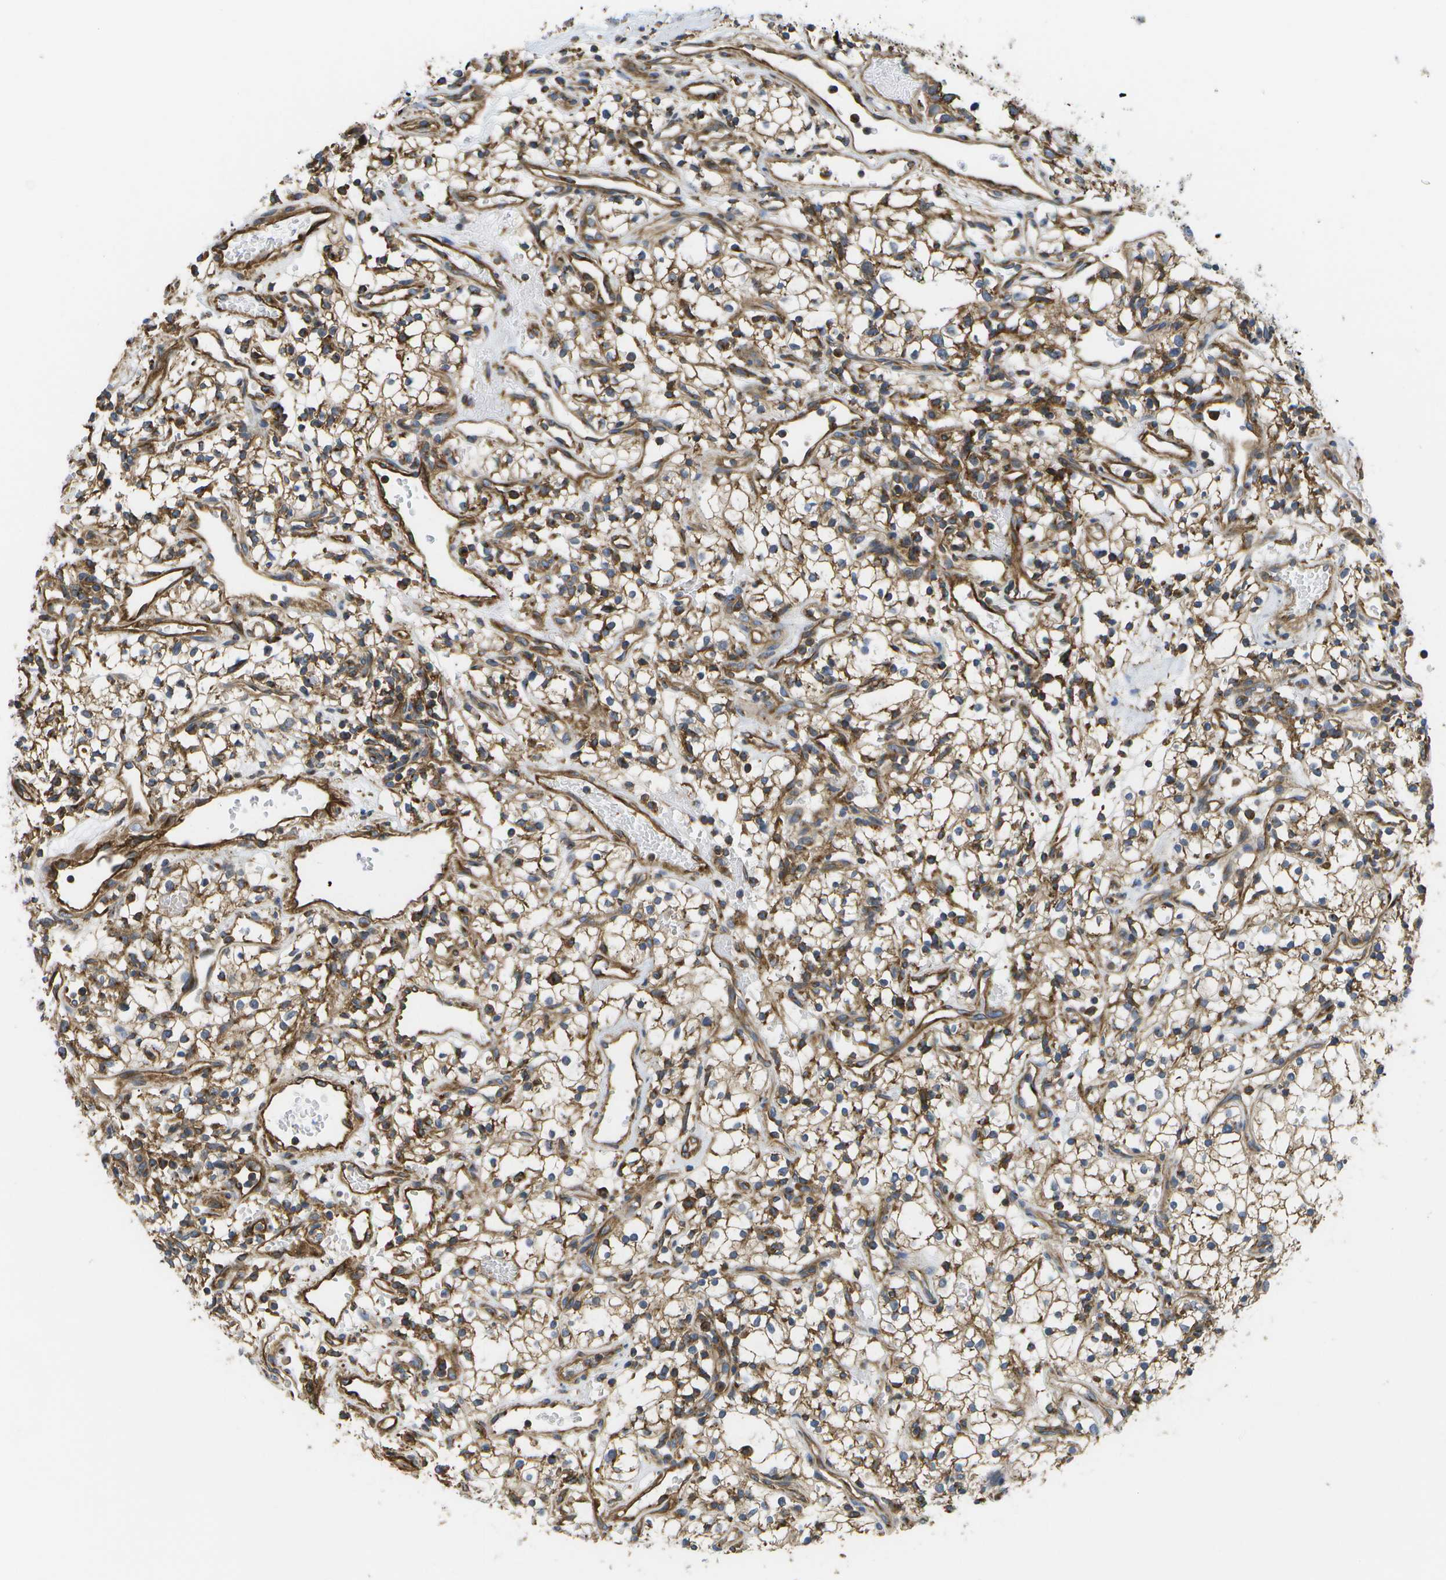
{"staining": {"intensity": "moderate", "quantity": ">75%", "location": "cytoplasmic/membranous"}, "tissue": "renal cancer", "cell_type": "Tumor cells", "image_type": "cancer", "snomed": [{"axis": "morphology", "description": "Adenocarcinoma, NOS"}, {"axis": "topography", "description": "Kidney"}], "caption": "Immunohistochemistry of adenocarcinoma (renal) demonstrates medium levels of moderate cytoplasmic/membranous expression in about >75% of tumor cells.", "gene": "BST2", "patient": {"sex": "male", "age": 59}}